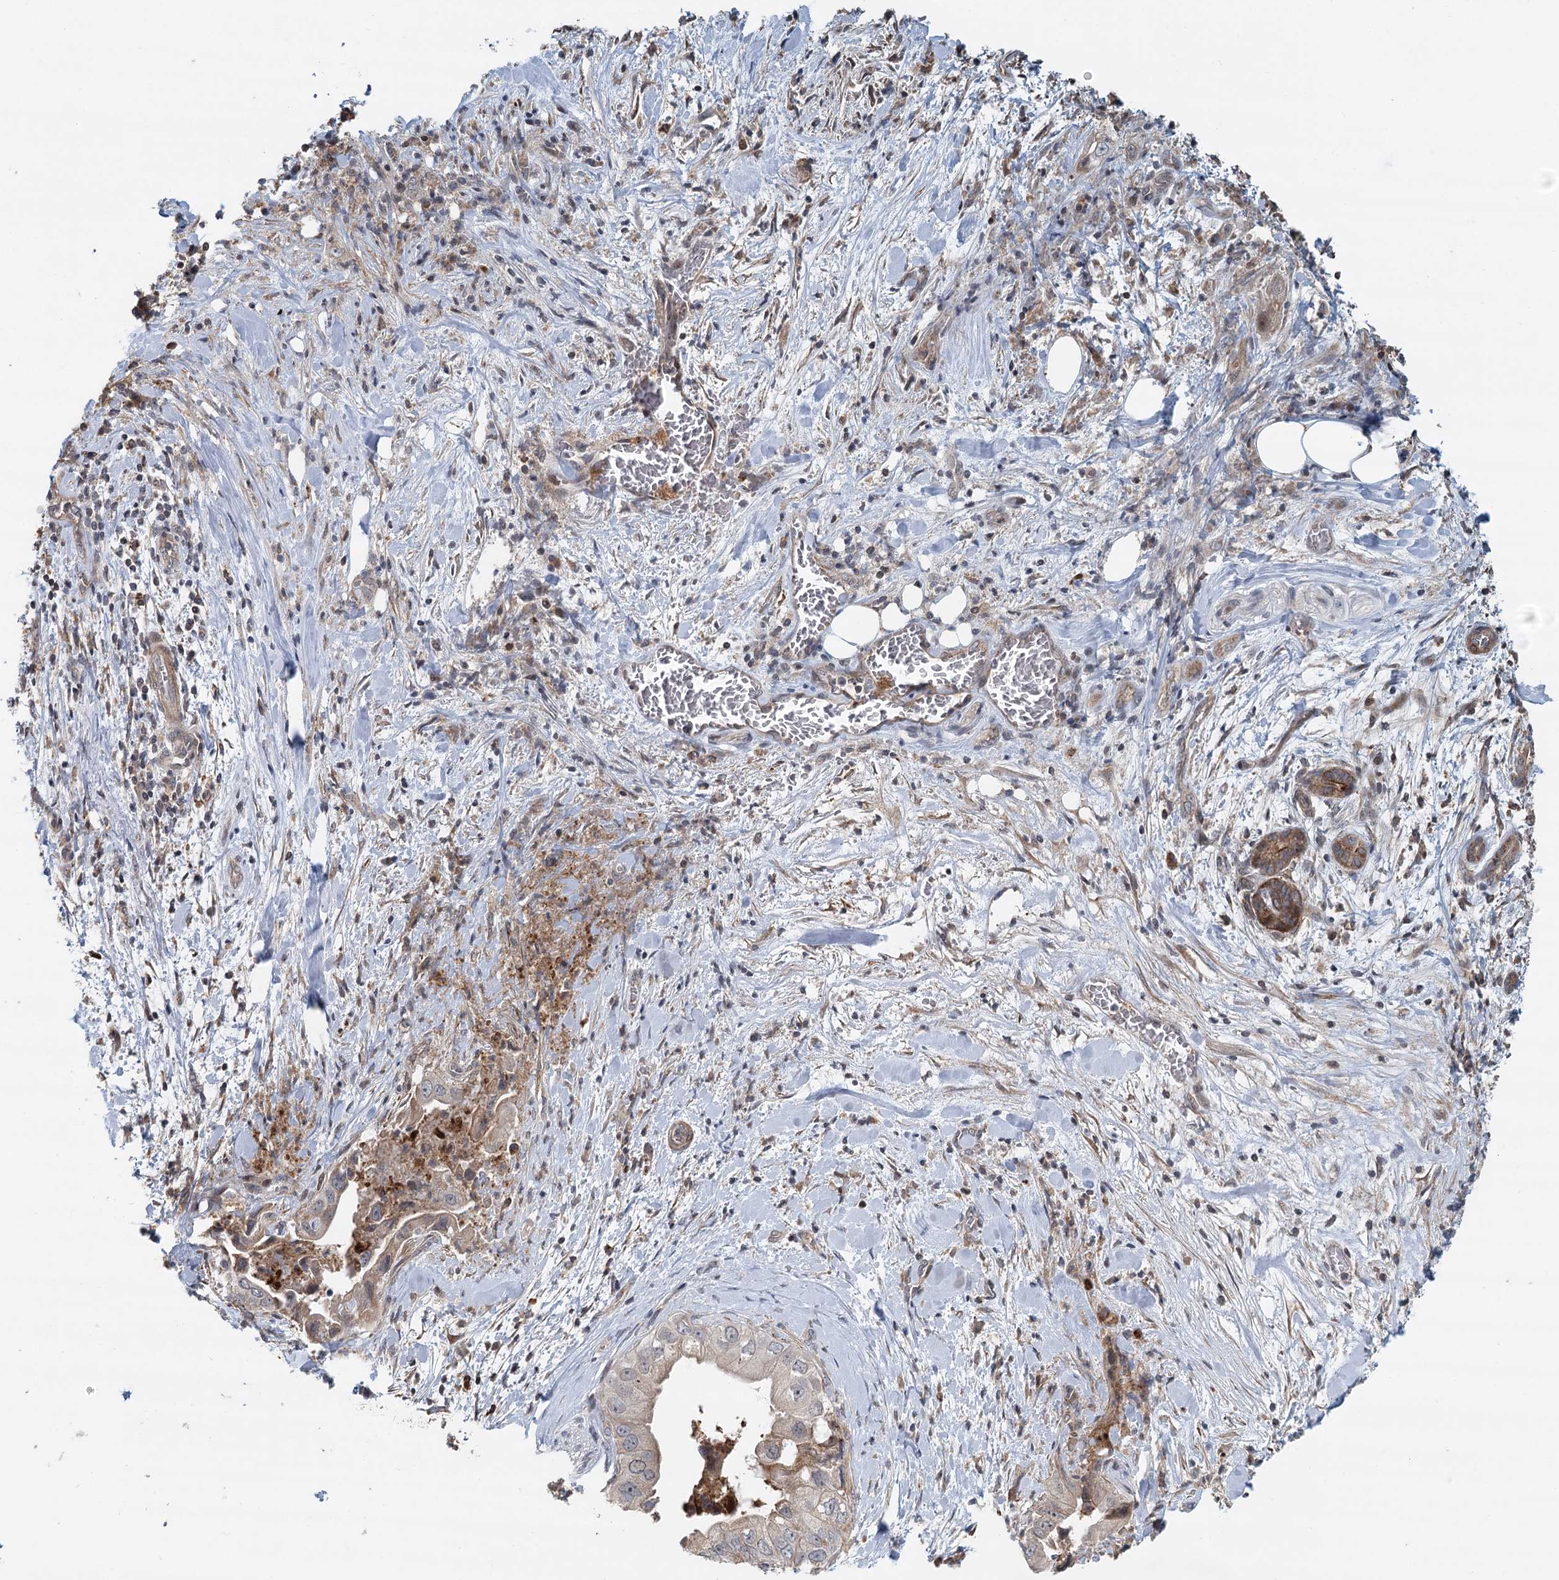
{"staining": {"intensity": "moderate", "quantity": "25%-75%", "location": "cytoplasmic/membranous"}, "tissue": "pancreatic cancer", "cell_type": "Tumor cells", "image_type": "cancer", "snomed": [{"axis": "morphology", "description": "Adenocarcinoma, NOS"}, {"axis": "topography", "description": "Pancreas"}], "caption": "This is a micrograph of immunohistochemistry (IHC) staining of pancreatic cancer (adenocarcinoma), which shows moderate staining in the cytoplasmic/membranous of tumor cells.", "gene": "RNF111", "patient": {"sex": "female", "age": 78}}